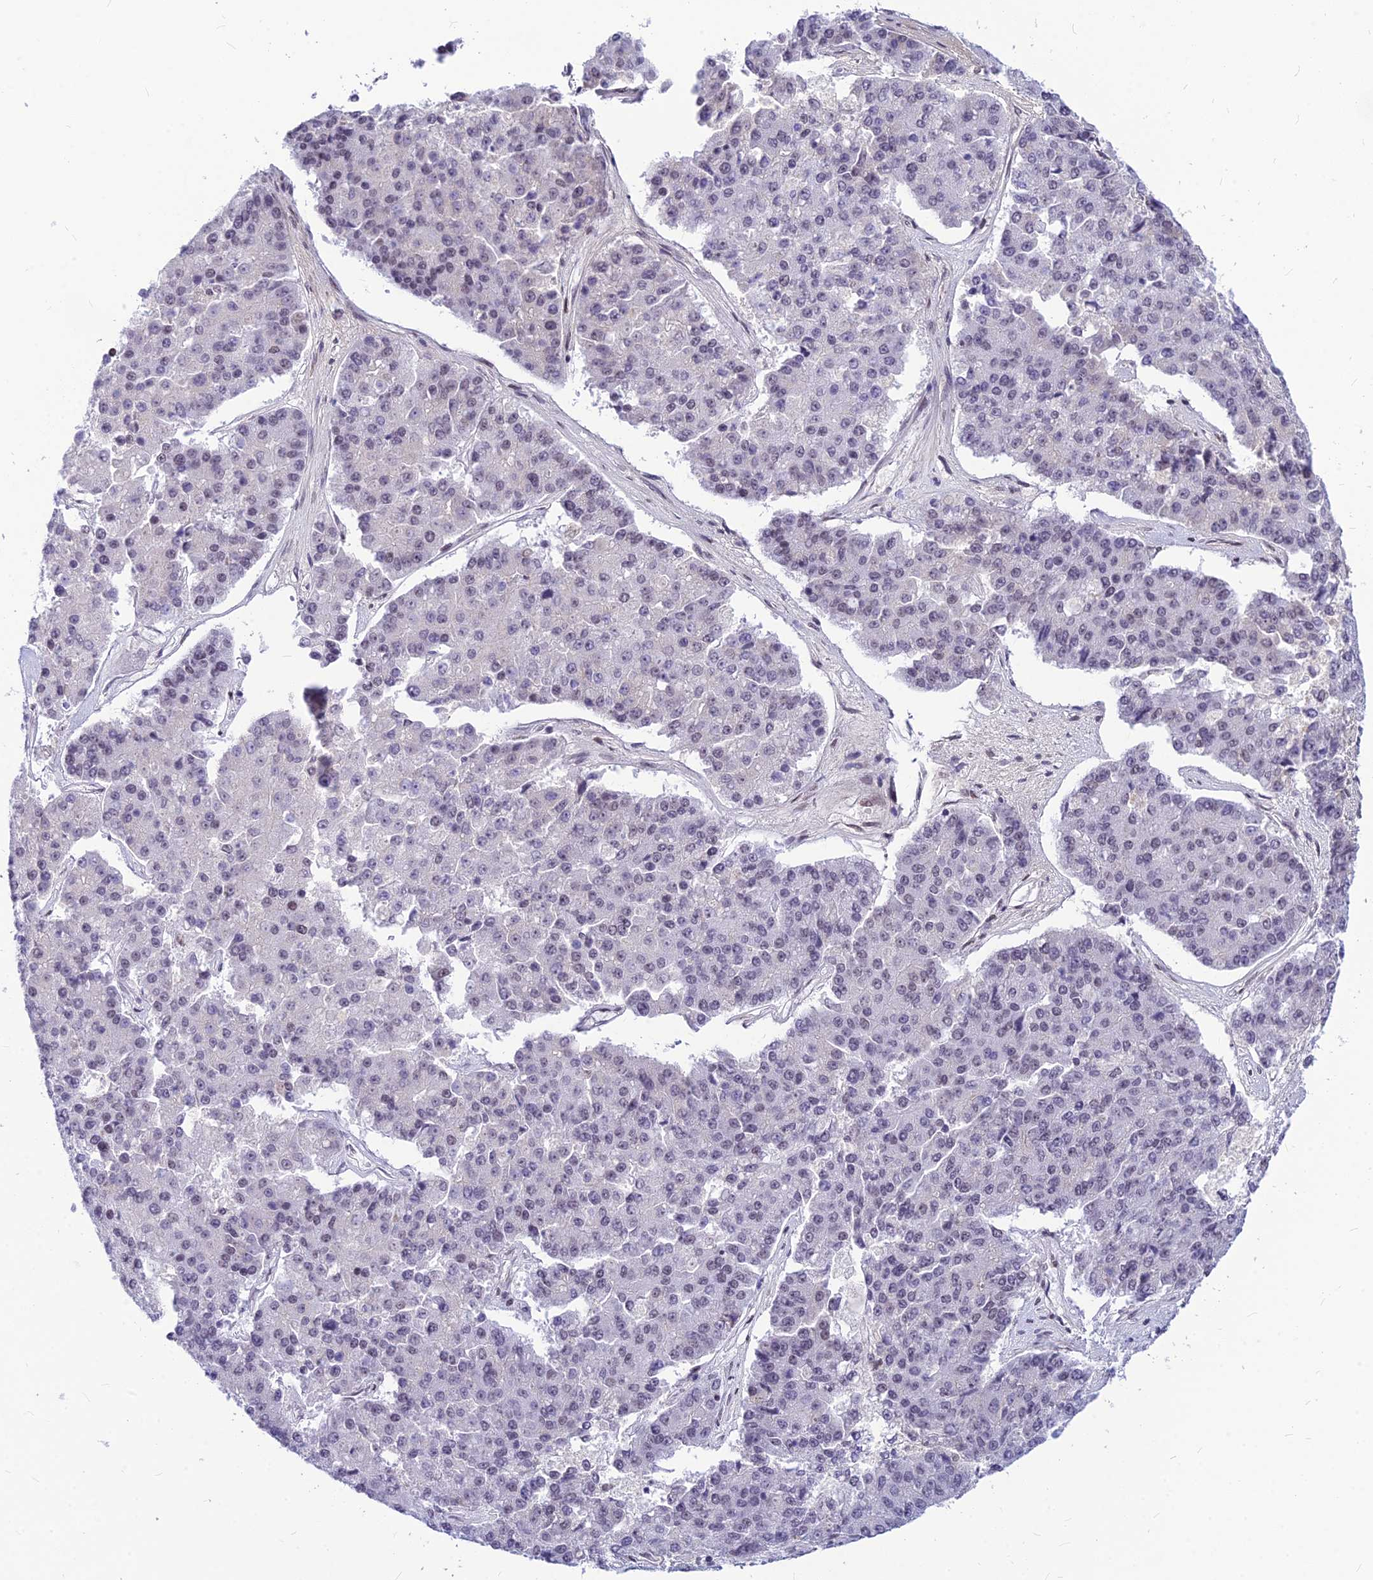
{"staining": {"intensity": "negative", "quantity": "none", "location": "none"}, "tissue": "pancreatic cancer", "cell_type": "Tumor cells", "image_type": "cancer", "snomed": [{"axis": "morphology", "description": "Adenocarcinoma, NOS"}, {"axis": "topography", "description": "Pancreas"}], "caption": "Immunohistochemistry (IHC) of pancreatic adenocarcinoma shows no positivity in tumor cells.", "gene": "KCTD13", "patient": {"sex": "male", "age": 50}}